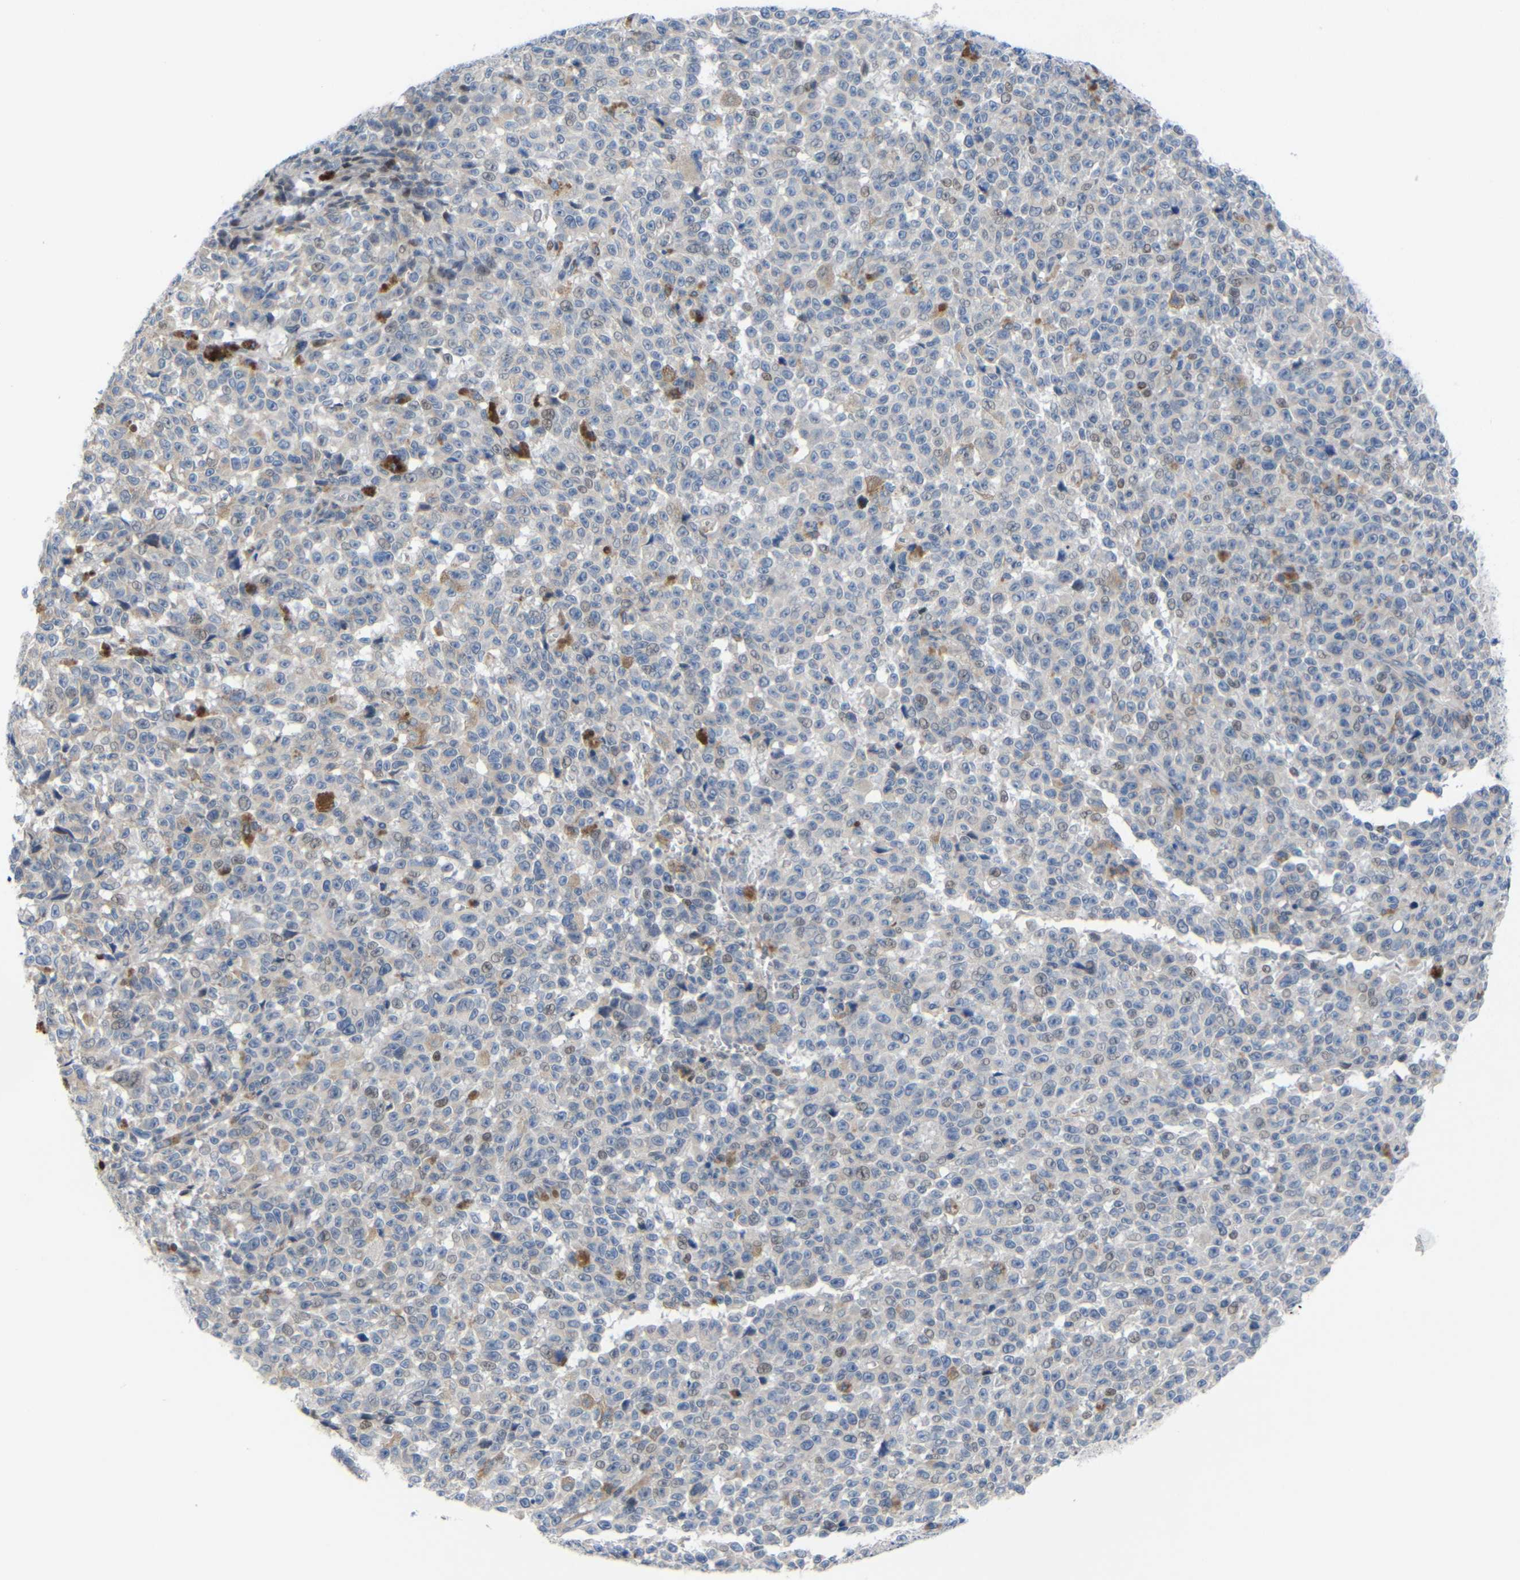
{"staining": {"intensity": "weak", "quantity": "<25%", "location": "nuclear"}, "tissue": "melanoma", "cell_type": "Tumor cells", "image_type": "cancer", "snomed": [{"axis": "morphology", "description": "Malignant melanoma, NOS"}, {"axis": "topography", "description": "Skin"}], "caption": "IHC image of neoplastic tissue: melanoma stained with DAB (3,3'-diaminobenzidine) displays no significant protein positivity in tumor cells.", "gene": "CMTM1", "patient": {"sex": "female", "age": 82}}